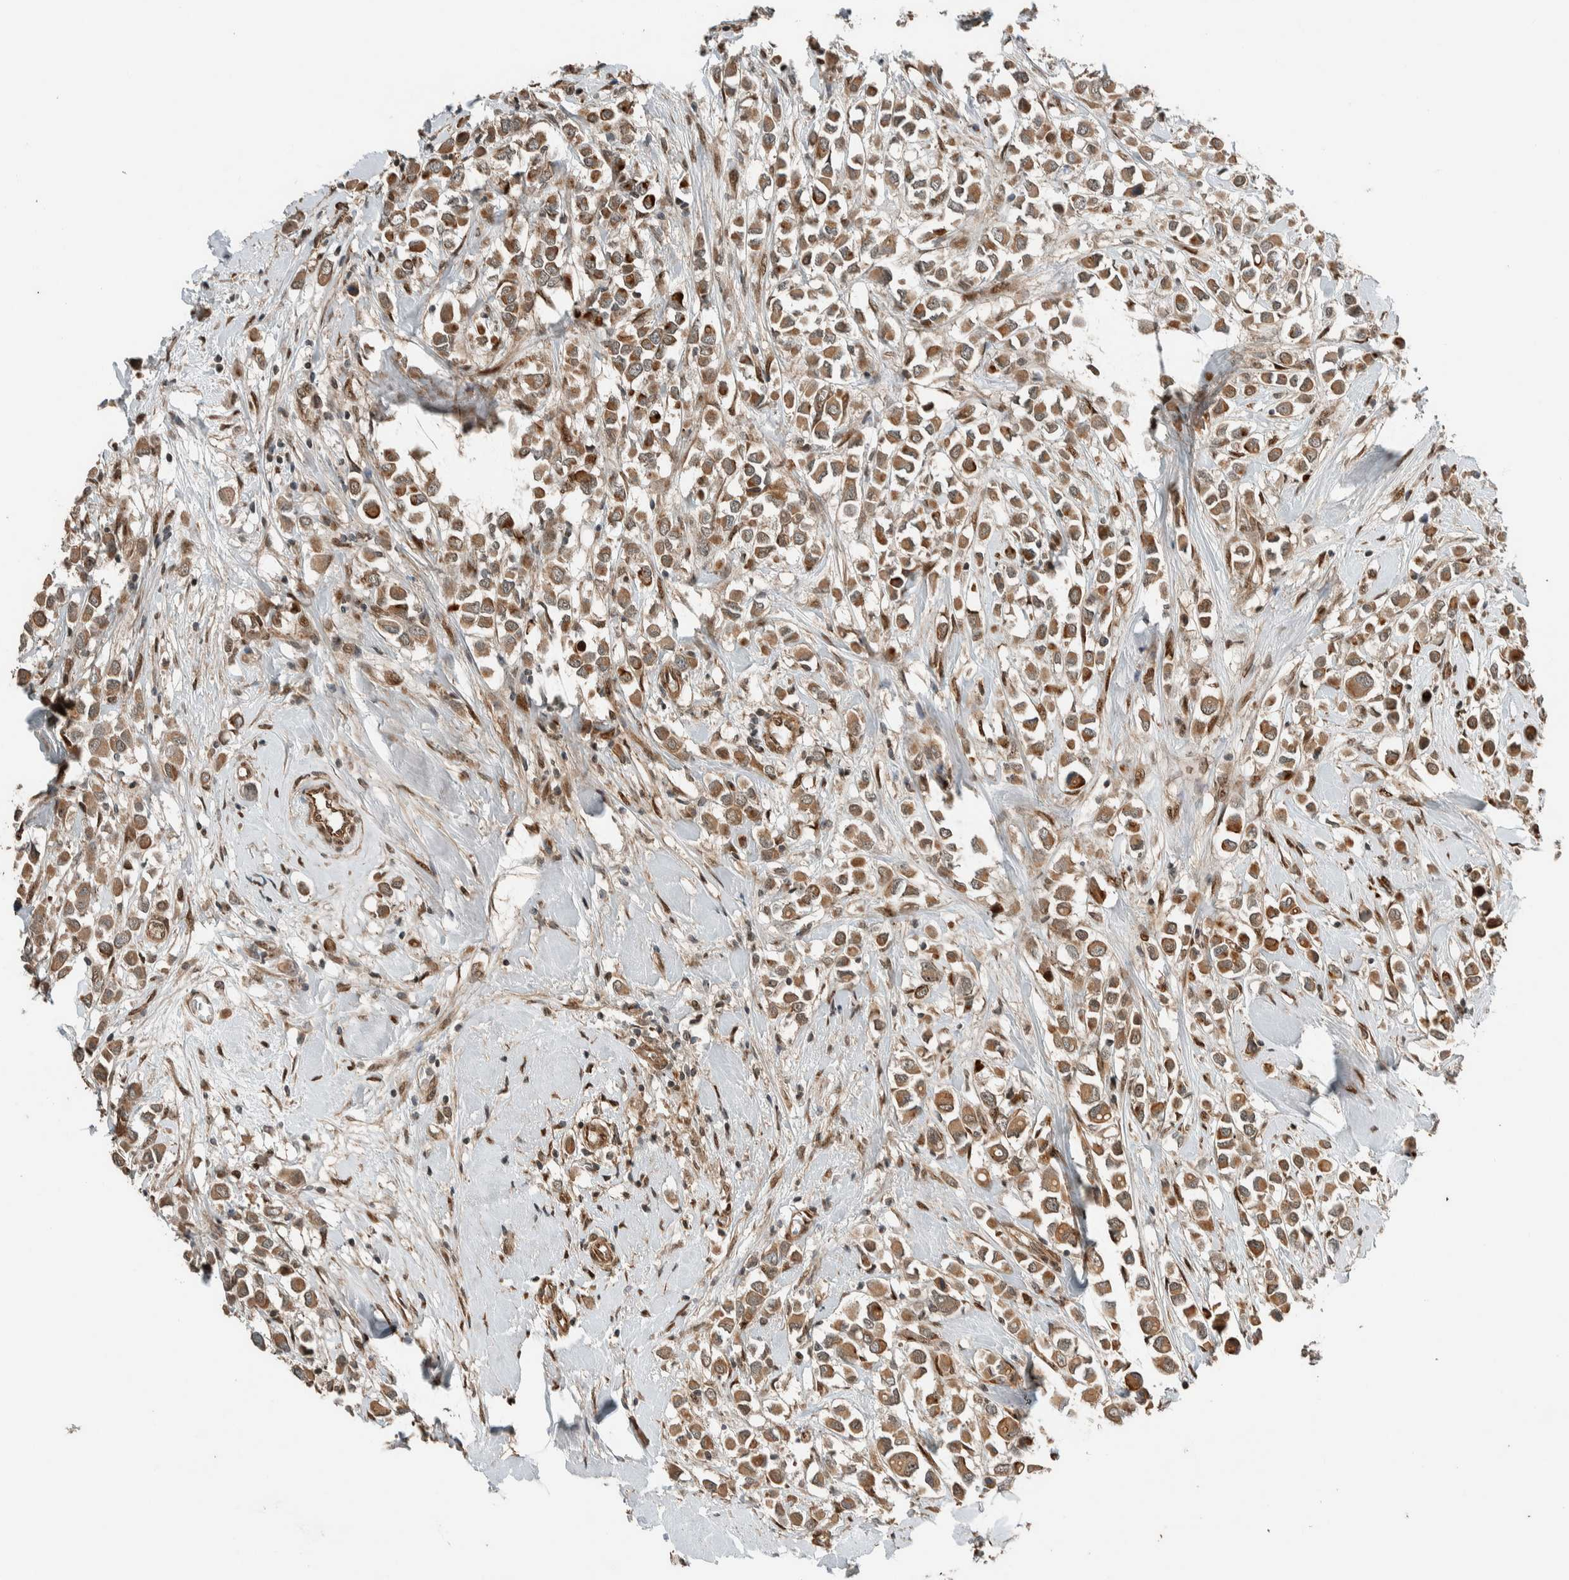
{"staining": {"intensity": "moderate", "quantity": ">75%", "location": "cytoplasmic/membranous"}, "tissue": "breast cancer", "cell_type": "Tumor cells", "image_type": "cancer", "snomed": [{"axis": "morphology", "description": "Duct carcinoma"}, {"axis": "topography", "description": "Breast"}], "caption": "Breast cancer tissue exhibits moderate cytoplasmic/membranous expression in approximately >75% of tumor cells, visualized by immunohistochemistry.", "gene": "STXBP4", "patient": {"sex": "female", "age": 61}}